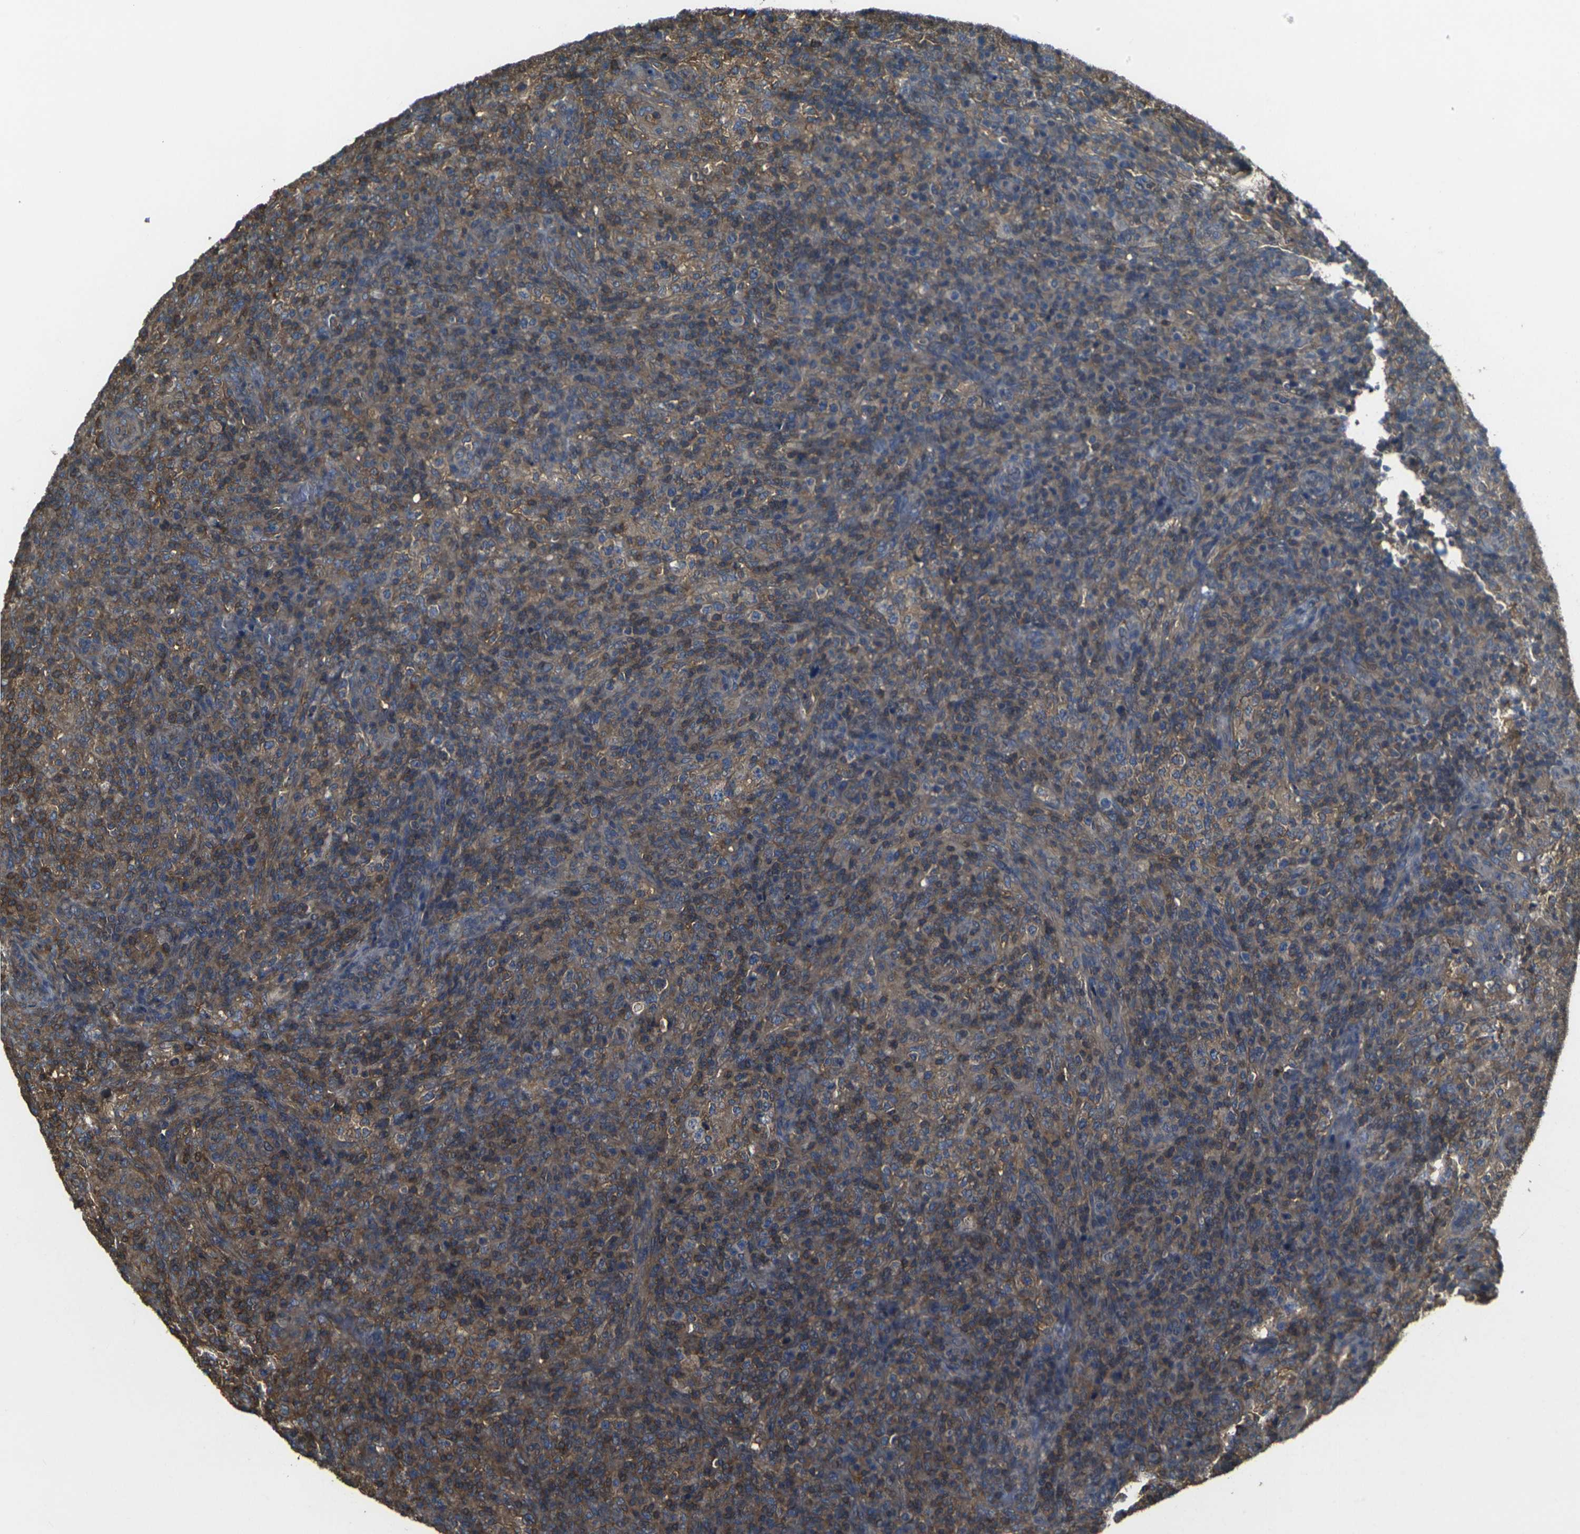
{"staining": {"intensity": "weak", "quantity": ">75%", "location": "cytoplasmic/membranous"}, "tissue": "lymphoma", "cell_type": "Tumor cells", "image_type": "cancer", "snomed": [{"axis": "morphology", "description": "Malignant lymphoma, non-Hodgkin's type, High grade"}, {"axis": "topography", "description": "Lymph node"}], "caption": "Immunohistochemistry micrograph of human malignant lymphoma, non-Hodgkin's type (high-grade) stained for a protein (brown), which reveals low levels of weak cytoplasmic/membranous staining in approximately >75% of tumor cells.", "gene": "PRKACB", "patient": {"sex": "female", "age": 76}}